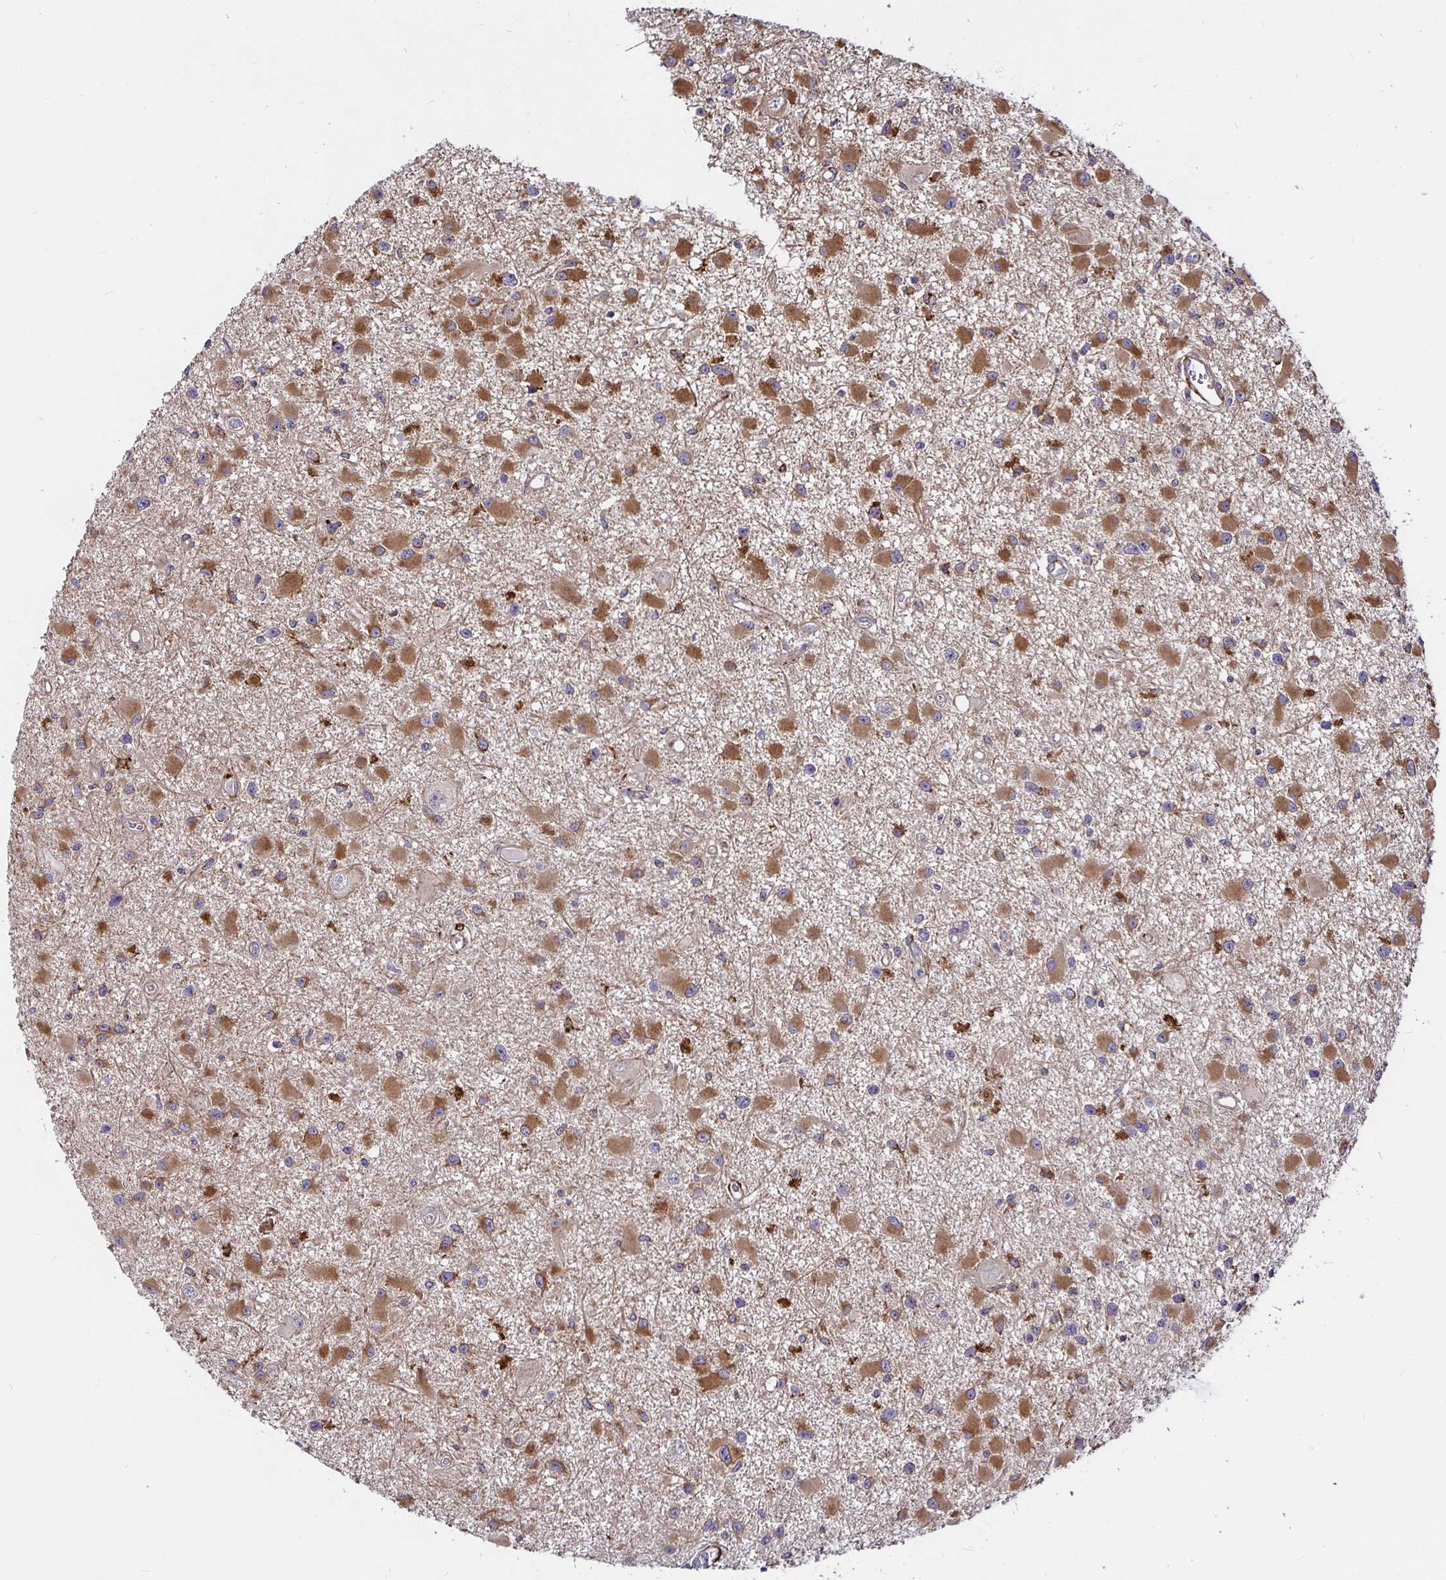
{"staining": {"intensity": "moderate", "quantity": ">75%", "location": "cytoplasmic/membranous"}, "tissue": "glioma", "cell_type": "Tumor cells", "image_type": "cancer", "snomed": [{"axis": "morphology", "description": "Glioma, malignant, High grade"}, {"axis": "topography", "description": "Brain"}], "caption": "Protein analysis of glioma tissue demonstrates moderate cytoplasmic/membranous expression in approximately >75% of tumor cells.", "gene": "P4HA2", "patient": {"sex": "male", "age": 54}}